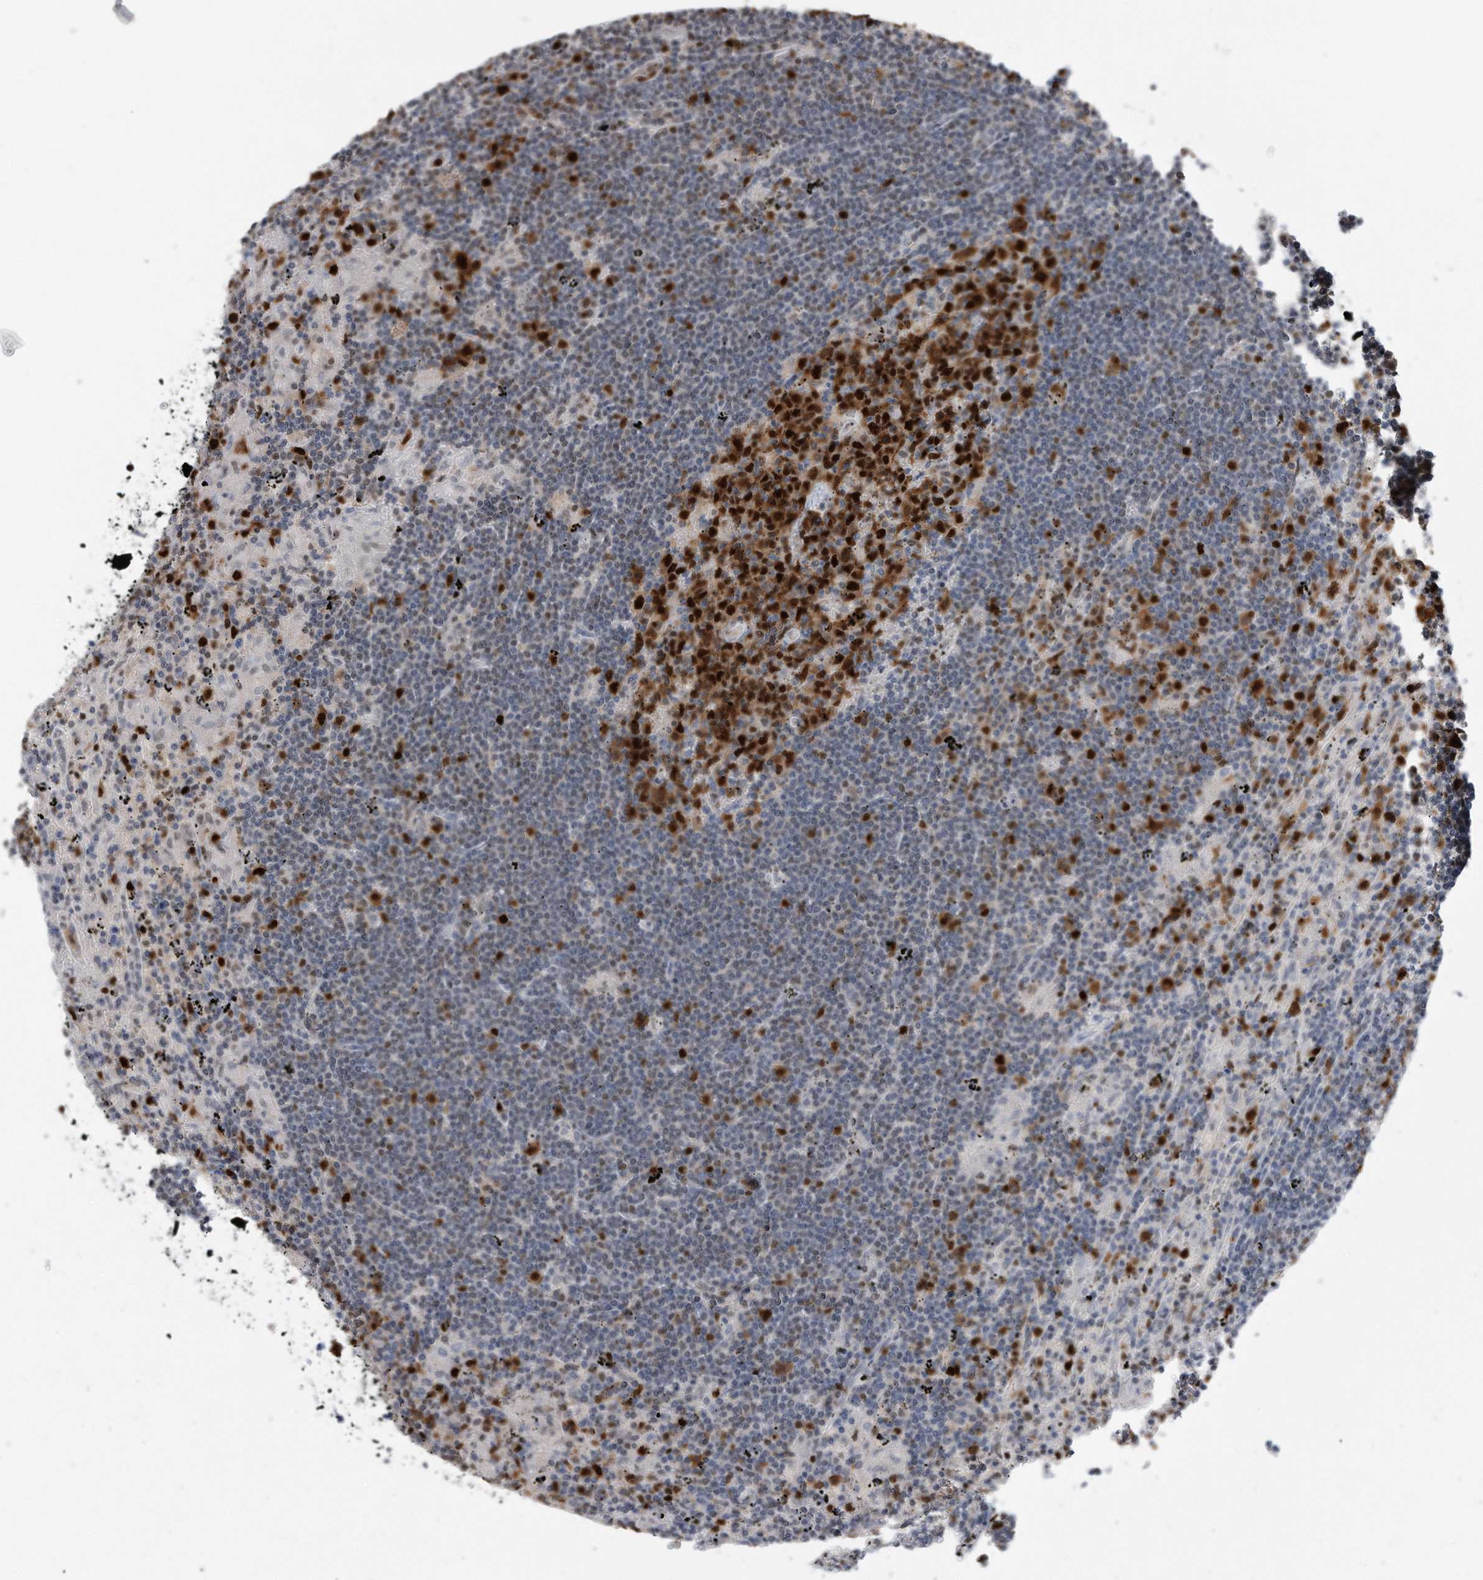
{"staining": {"intensity": "strong", "quantity": "<25%", "location": "nuclear"}, "tissue": "lymphoma", "cell_type": "Tumor cells", "image_type": "cancer", "snomed": [{"axis": "morphology", "description": "Malignant lymphoma, non-Hodgkin's type, Low grade"}, {"axis": "topography", "description": "Spleen"}], "caption": "Low-grade malignant lymphoma, non-Hodgkin's type stained with a protein marker displays strong staining in tumor cells.", "gene": "PCNA", "patient": {"sex": "male", "age": 76}}